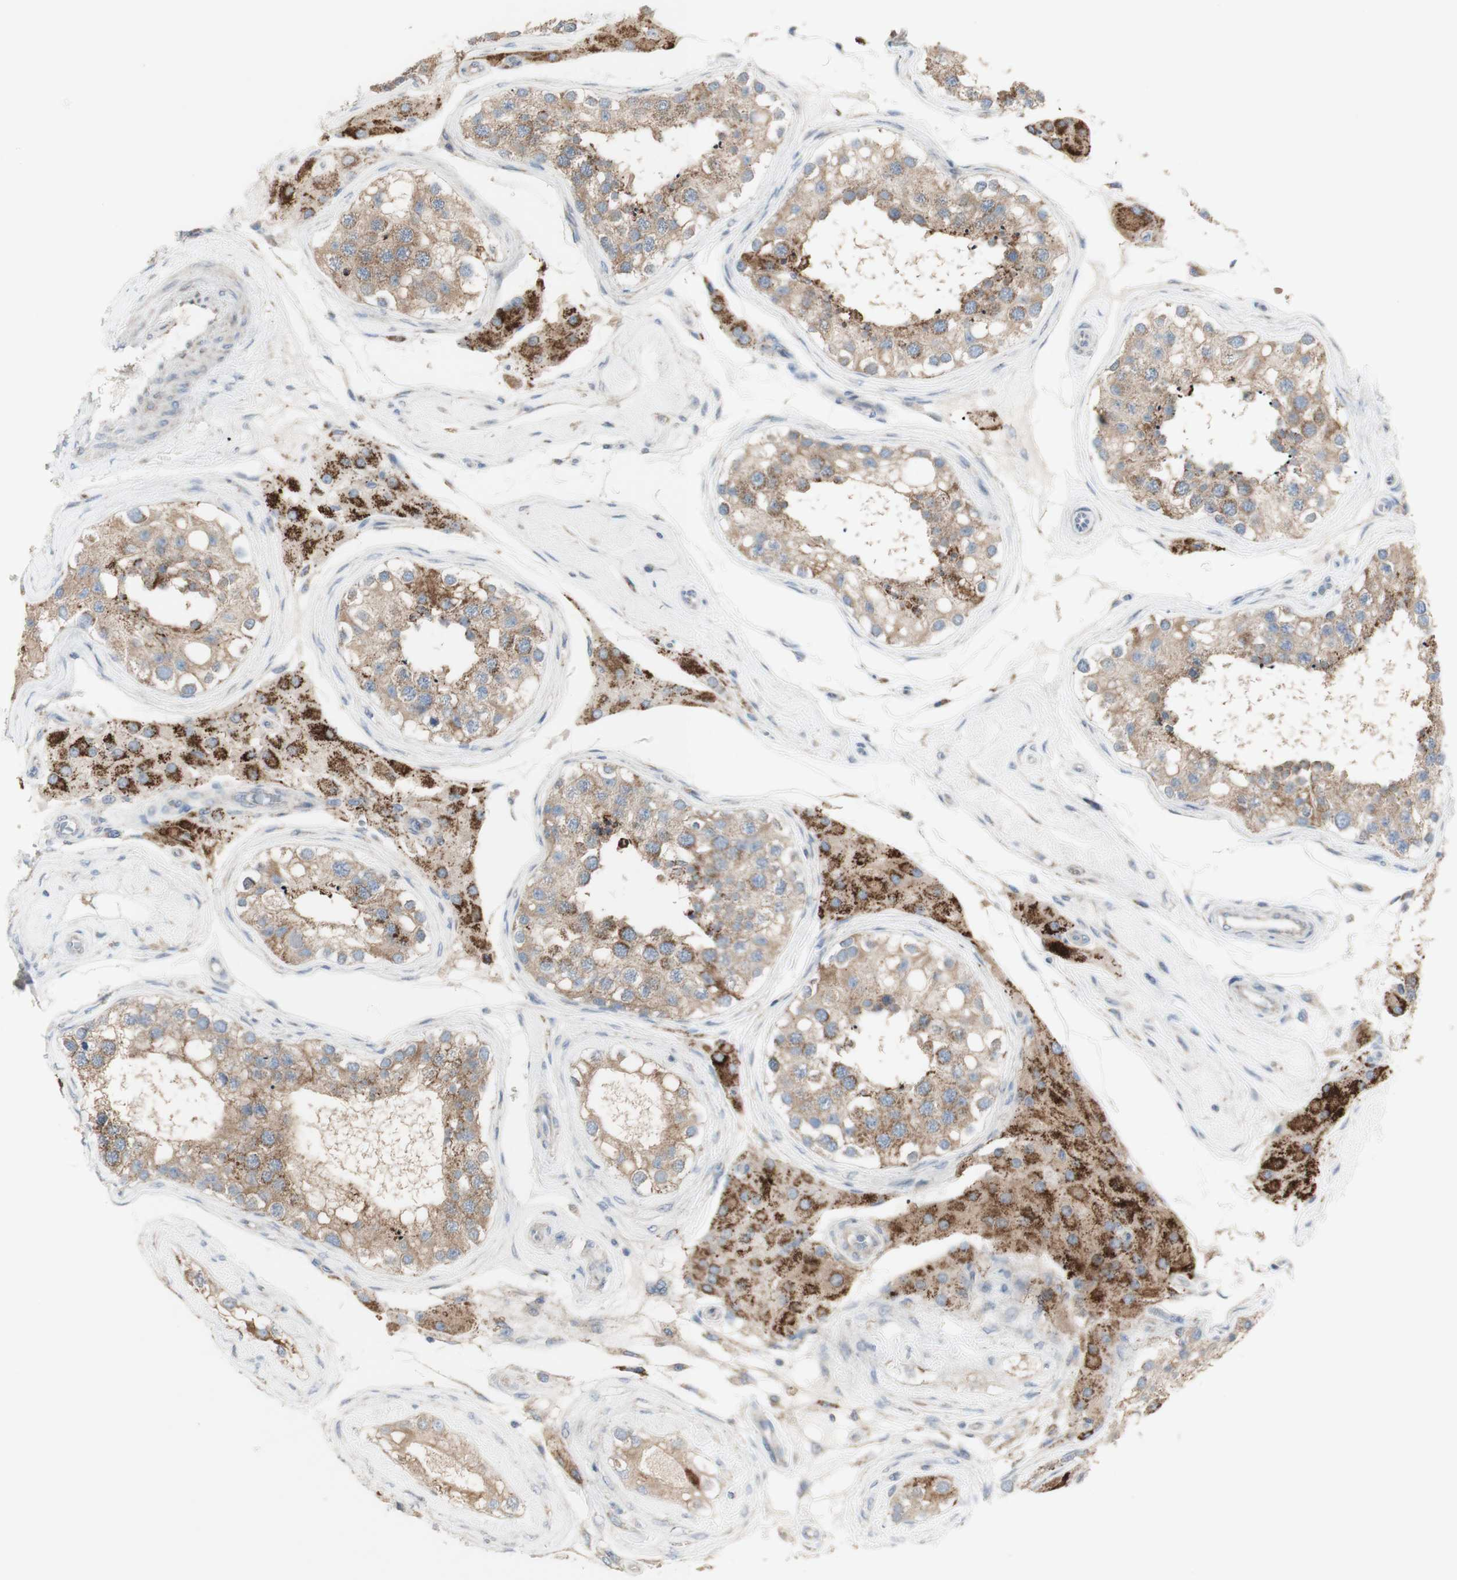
{"staining": {"intensity": "moderate", "quantity": ">75%", "location": "cytoplasmic/membranous"}, "tissue": "testis", "cell_type": "Cells in seminiferous ducts", "image_type": "normal", "snomed": [{"axis": "morphology", "description": "Normal tissue, NOS"}, {"axis": "topography", "description": "Testis"}], "caption": "Protein analysis of benign testis exhibits moderate cytoplasmic/membranous staining in approximately >75% of cells in seminiferous ducts.", "gene": "C3orf52", "patient": {"sex": "male", "age": 68}}